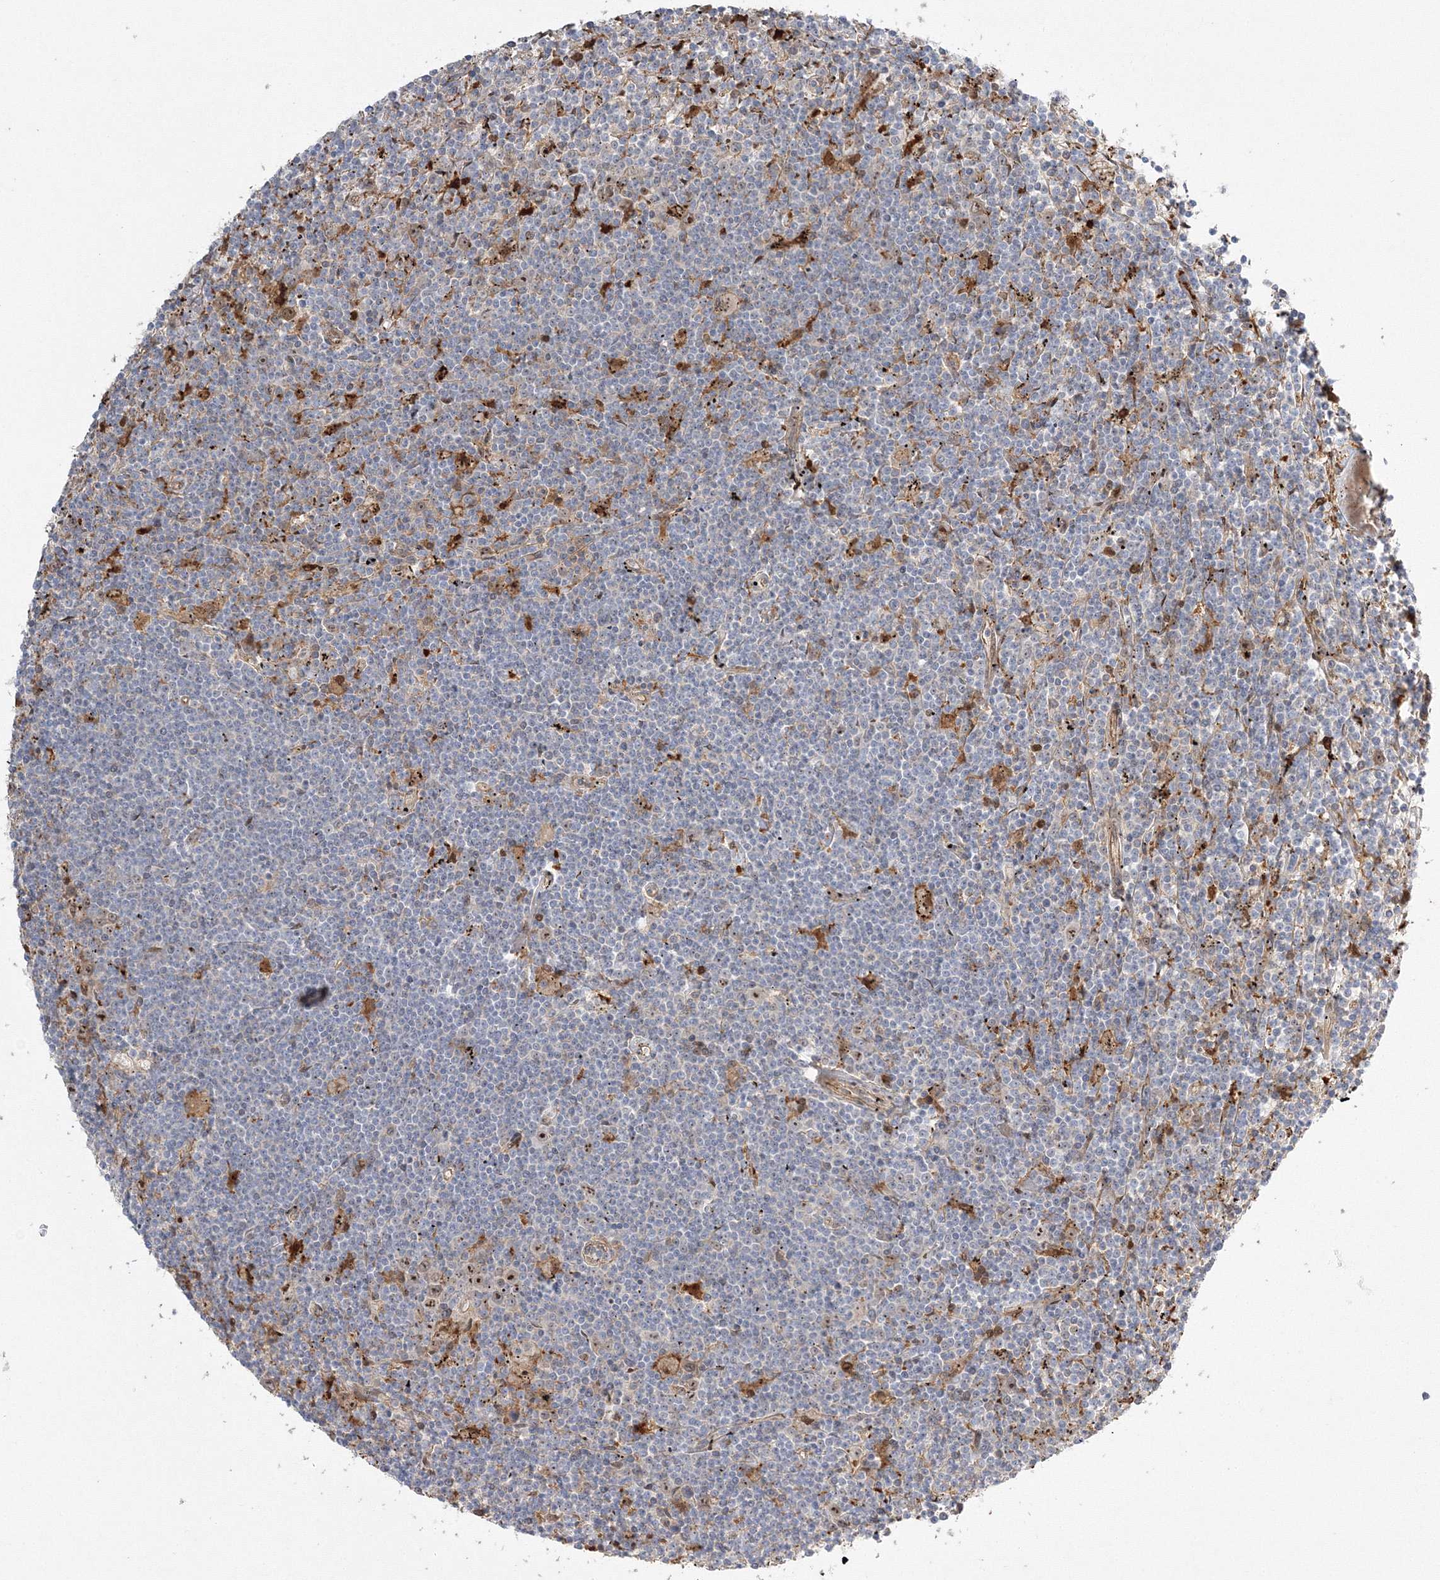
{"staining": {"intensity": "moderate", "quantity": "<25%", "location": "nuclear"}, "tissue": "lymphoma", "cell_type": "Tumor cells", "image_type": "cancer", "snomed": [{"axis": "morphology", "description": "Malignant lymphoma, non-Hodgkin's type, Low grade"}, {"axis": "topography", "description": "Spleen"}], "caption": "Immunohistochemical staining of human lymphoma shows low levels of moderate nuclear protein staining in about <25% of tumor cells.", "gene": "NPM3", "patient": {"sex": "male", "age": 76}}